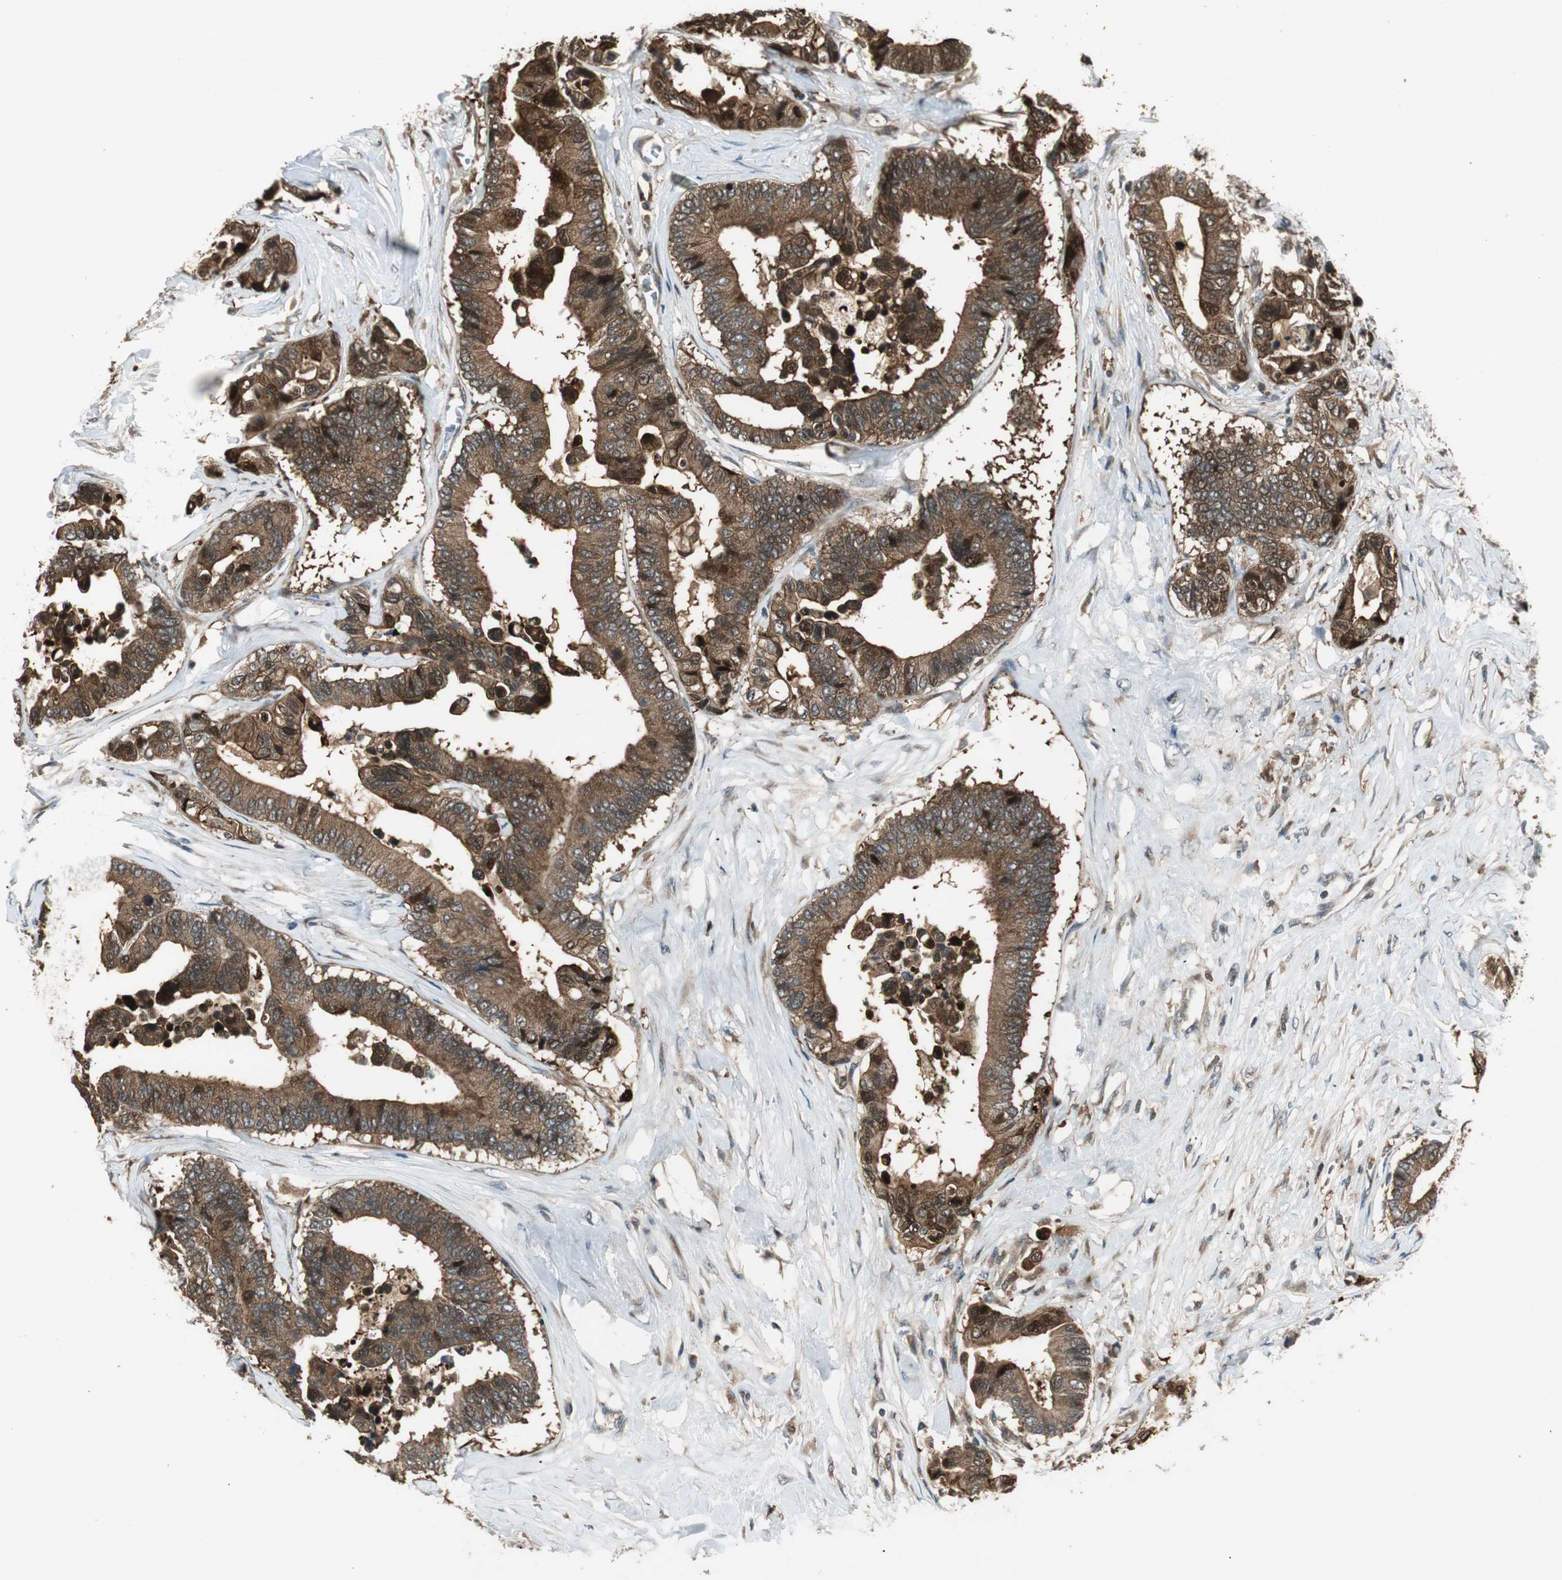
{"staining": {"intensity": "moderate", "quantity": ">75%", "location": "cytoplasmic/membranous"}, "tissue": "colorectal cancer", "cell_type": "Tumor cells", "image_type": "cancer", "snomed": [{"axis": "morphology", "description": "Normal tissue, NOS"}, {"axis": "morphology", "description": "Adenocarcinoma, NOS"}, {"axis": "topography", "description": "Colon"}], "caption": "Approximately >75% of tumor cells in adenocarcinoma (colorectal) show moderate cytoplasmic/membranous protein positivity as visualized by brown immunohistochemical staining.", "gene": "CNOT4", "patient": {"sex": "male", "age": 82}}